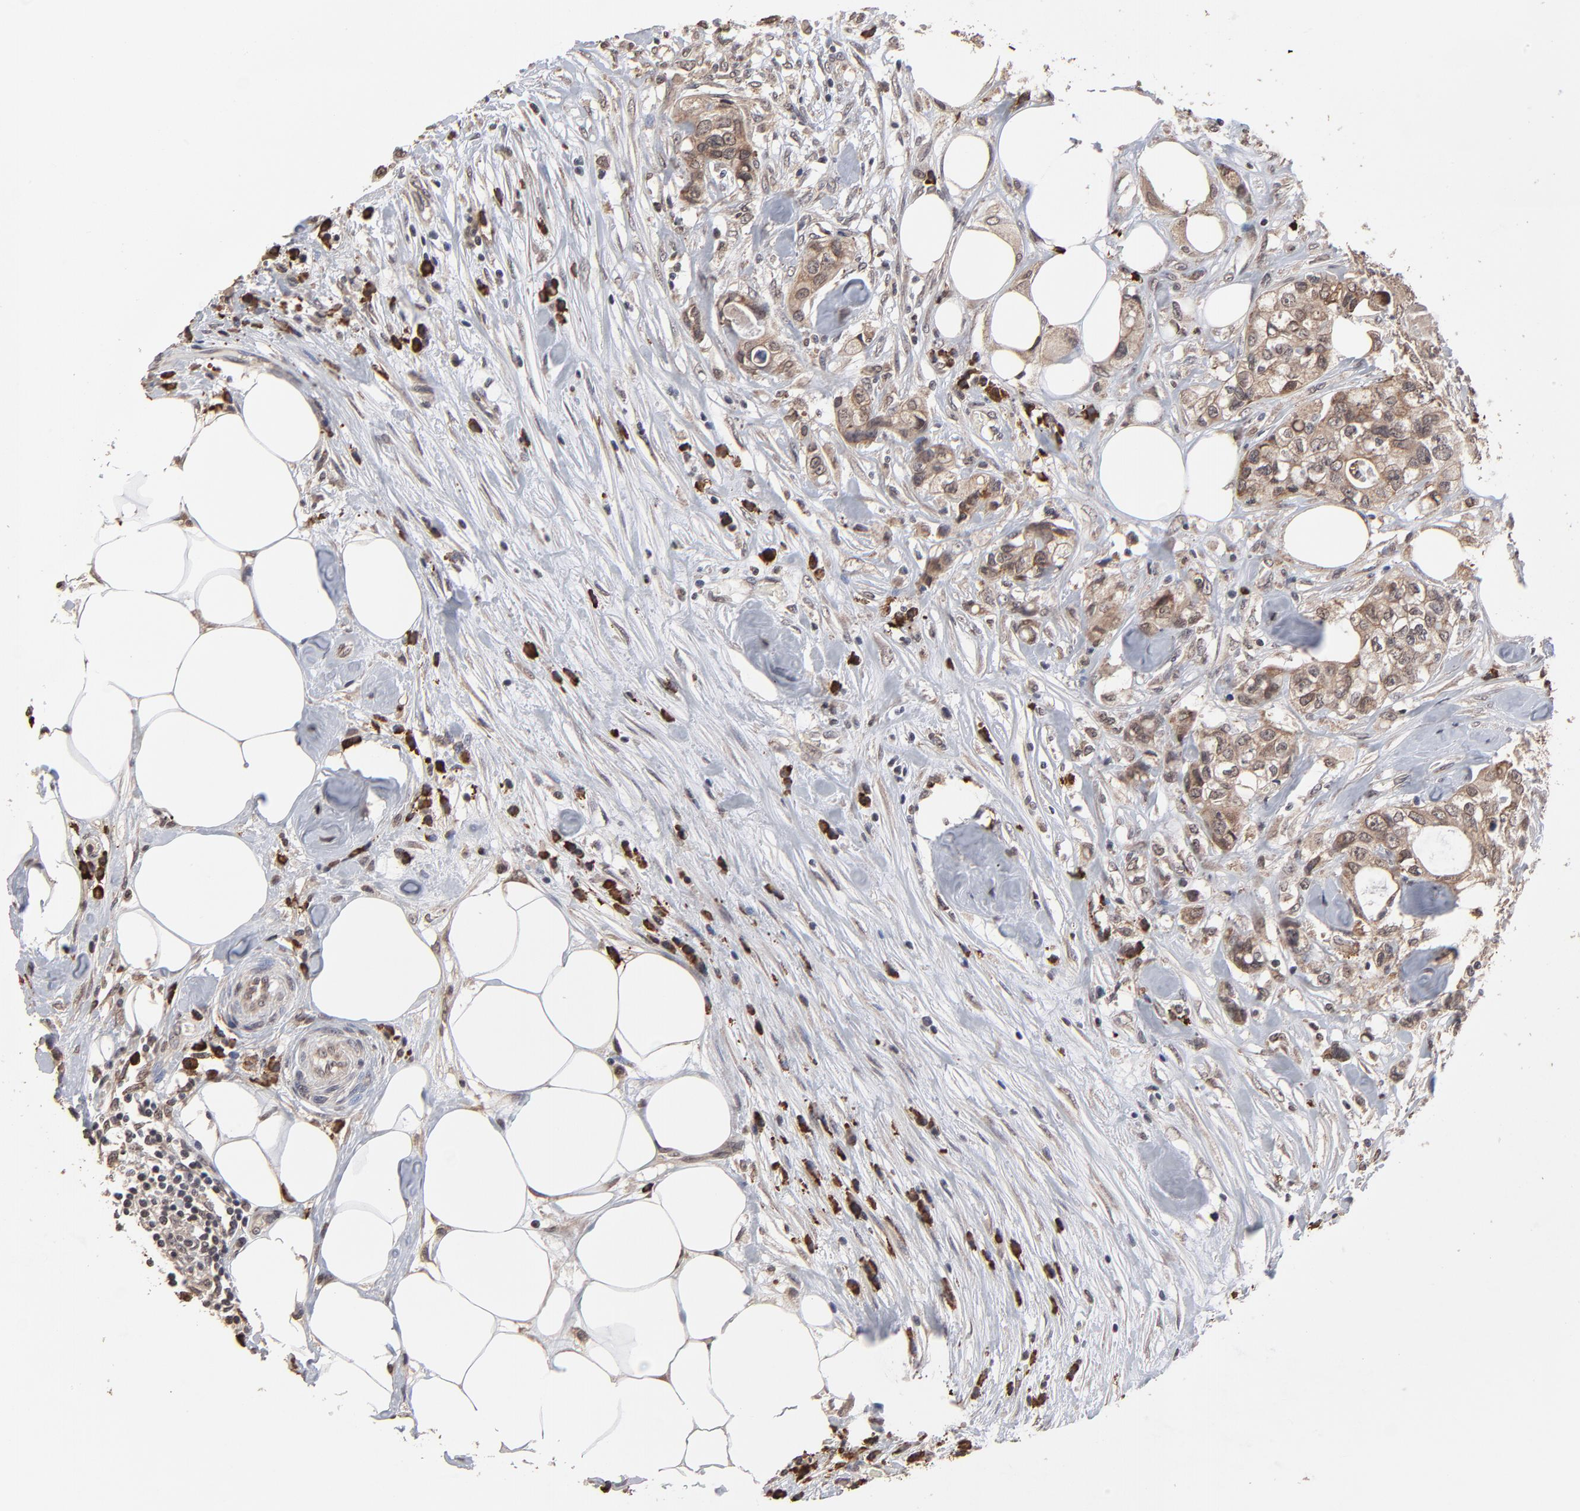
{"staining": {"intensity": "moderate", "quantity": ">75%", "location": "cytoplasmic/membranous"}, "tissue": "colorectal cancer", "cell_type": "Tumor cells", "image_type": "cancer", "snomed": [{"axis": "morphology", "description": "Adenocarcinoma, NOS"}, {"axis": "topography", "description": "Rectum"}], "caption": "Protein expression analysis of human adenocarcinoma (colorectal) reveals moderate cytoplasmic/membranous positivity in approximately >75% of tumor cells.", "gene": "CHM", "patient": {"sex": "female", "age": 57}}